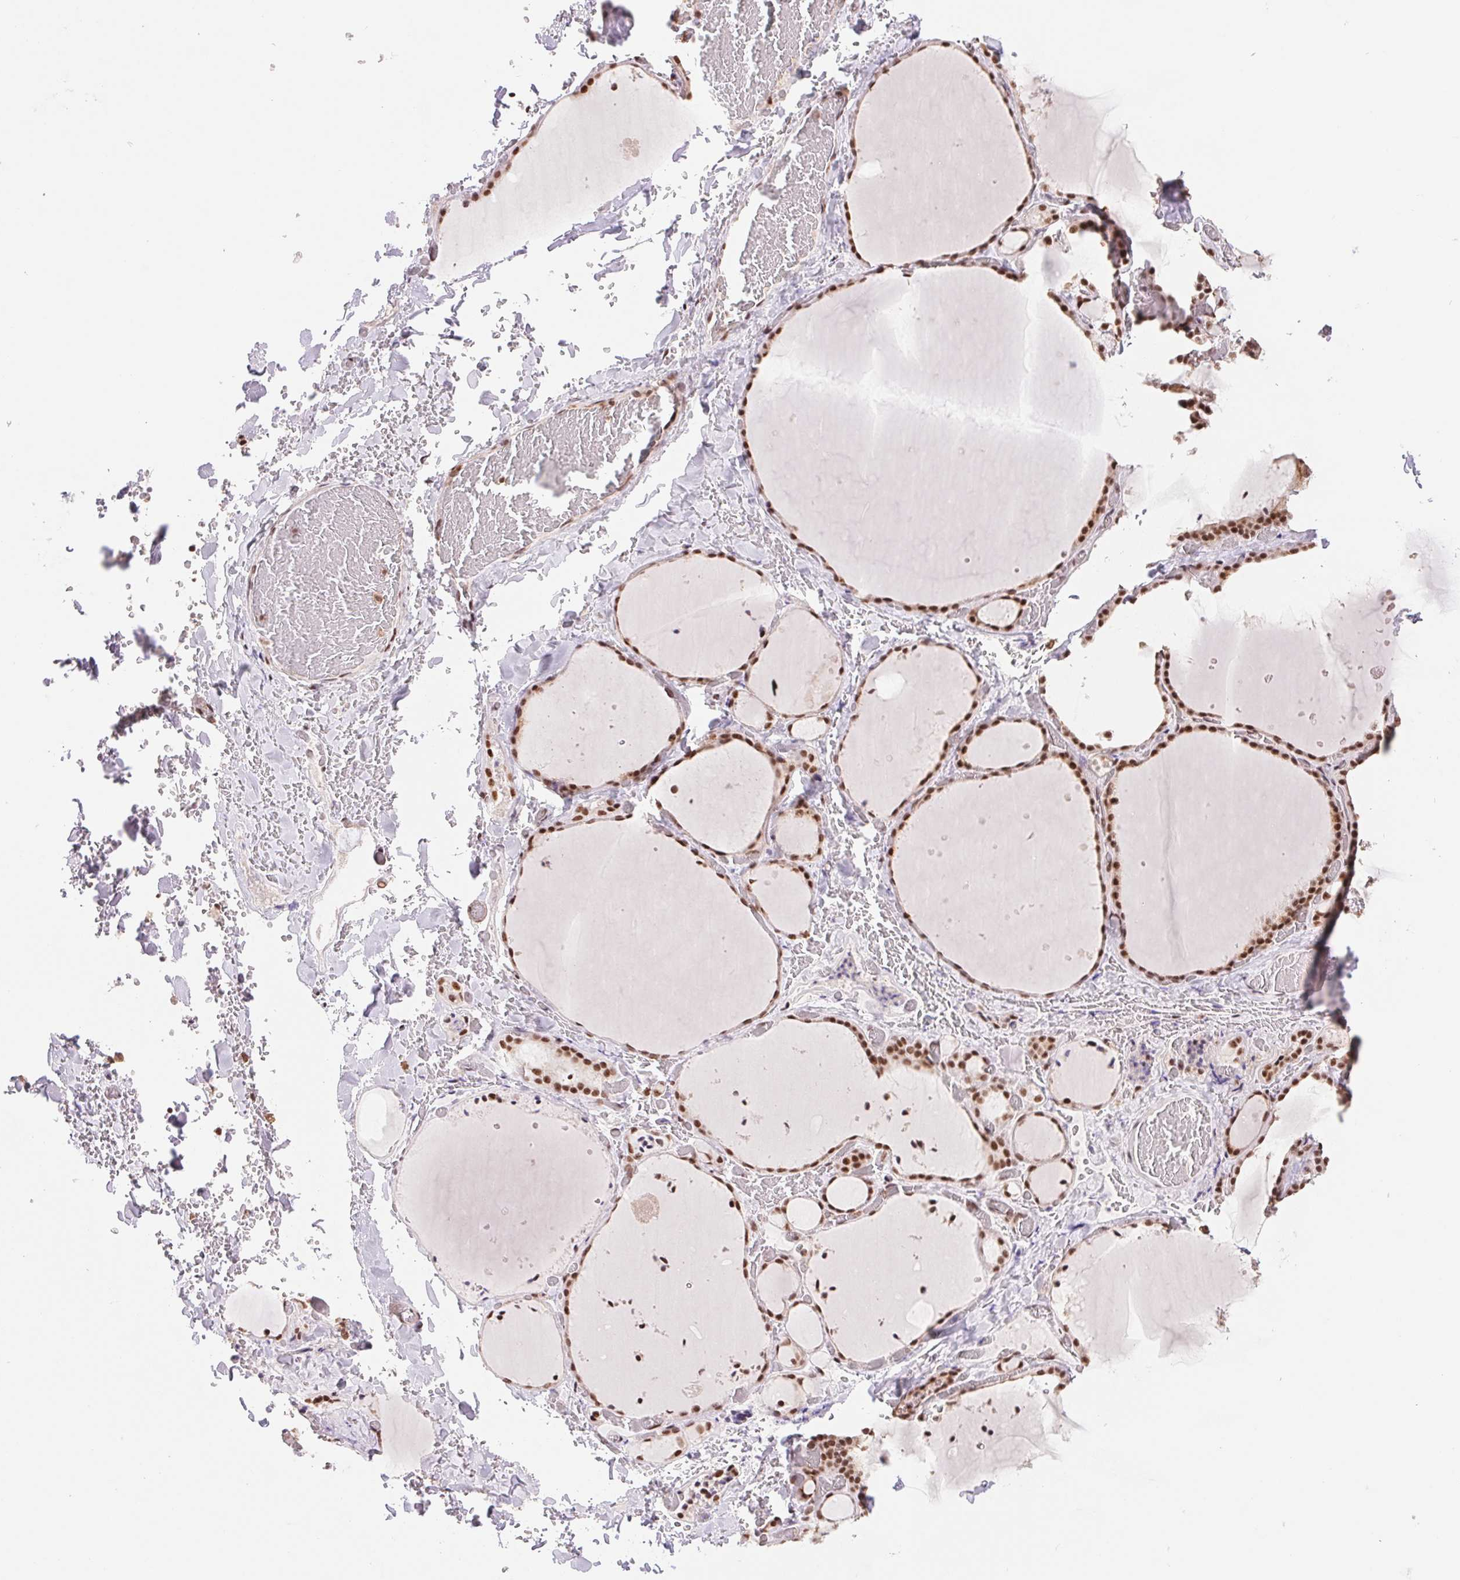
{"staining": {"intensity": "strong", "quantity": ">75%", "location": "nuclear"}, "tissue": "thyroid gland", "cell_type": "Glandular cells", "image_type": "normal", "snomed": [{"axis": "morphology", "description": "Normal tissue, NOS"}, {"axis": "topography", "description": "Thyroid gland"}], "caption": "Protein positivity by immunohistochemistry (IHC) displays strong nuclear expression in approximately >75% of glandular cells in unremarkable thyroid gland. Nuclei are stained in blue.", "gene": "SREK1", "patient": {"sex": "female", "age": 36}}